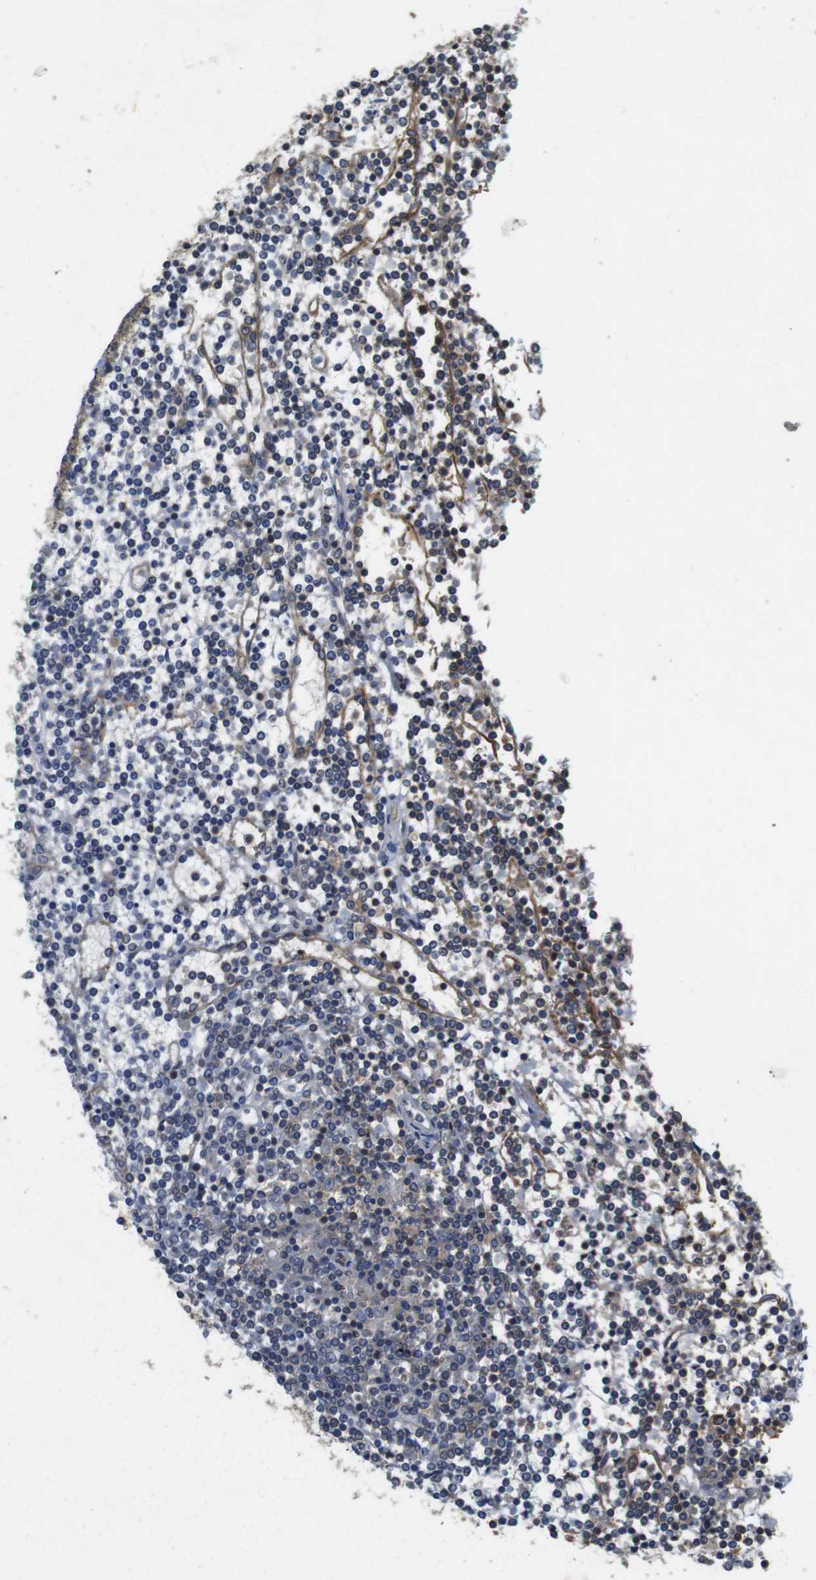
{"staining": {"intensity": "weak", "quantity": "<25%", "location": "cytoplasmic/membranous"}, "tissue": "lymphoma", "cell_type": "Tumor cells", "image_type": "cancer", "snomed": [{"axis": "morphology", "description": "Malignant lymphoma, non-Hodgkin's type, Low grade"}, {"axis": "topography", "description": "Spleen"}], "caption": "An image of low-grade malignant lymphoma, non-Hodgkin's type stained for a protein exhibits no brown staining in tumor cells. The staining is performed using DAB (3,3'-diaminobenzidine) brown chromogen with nuclei counter-stained in using hematoxylin.", "gene": "DCTN1", "patient": {"sex": "female", "age": 19}}